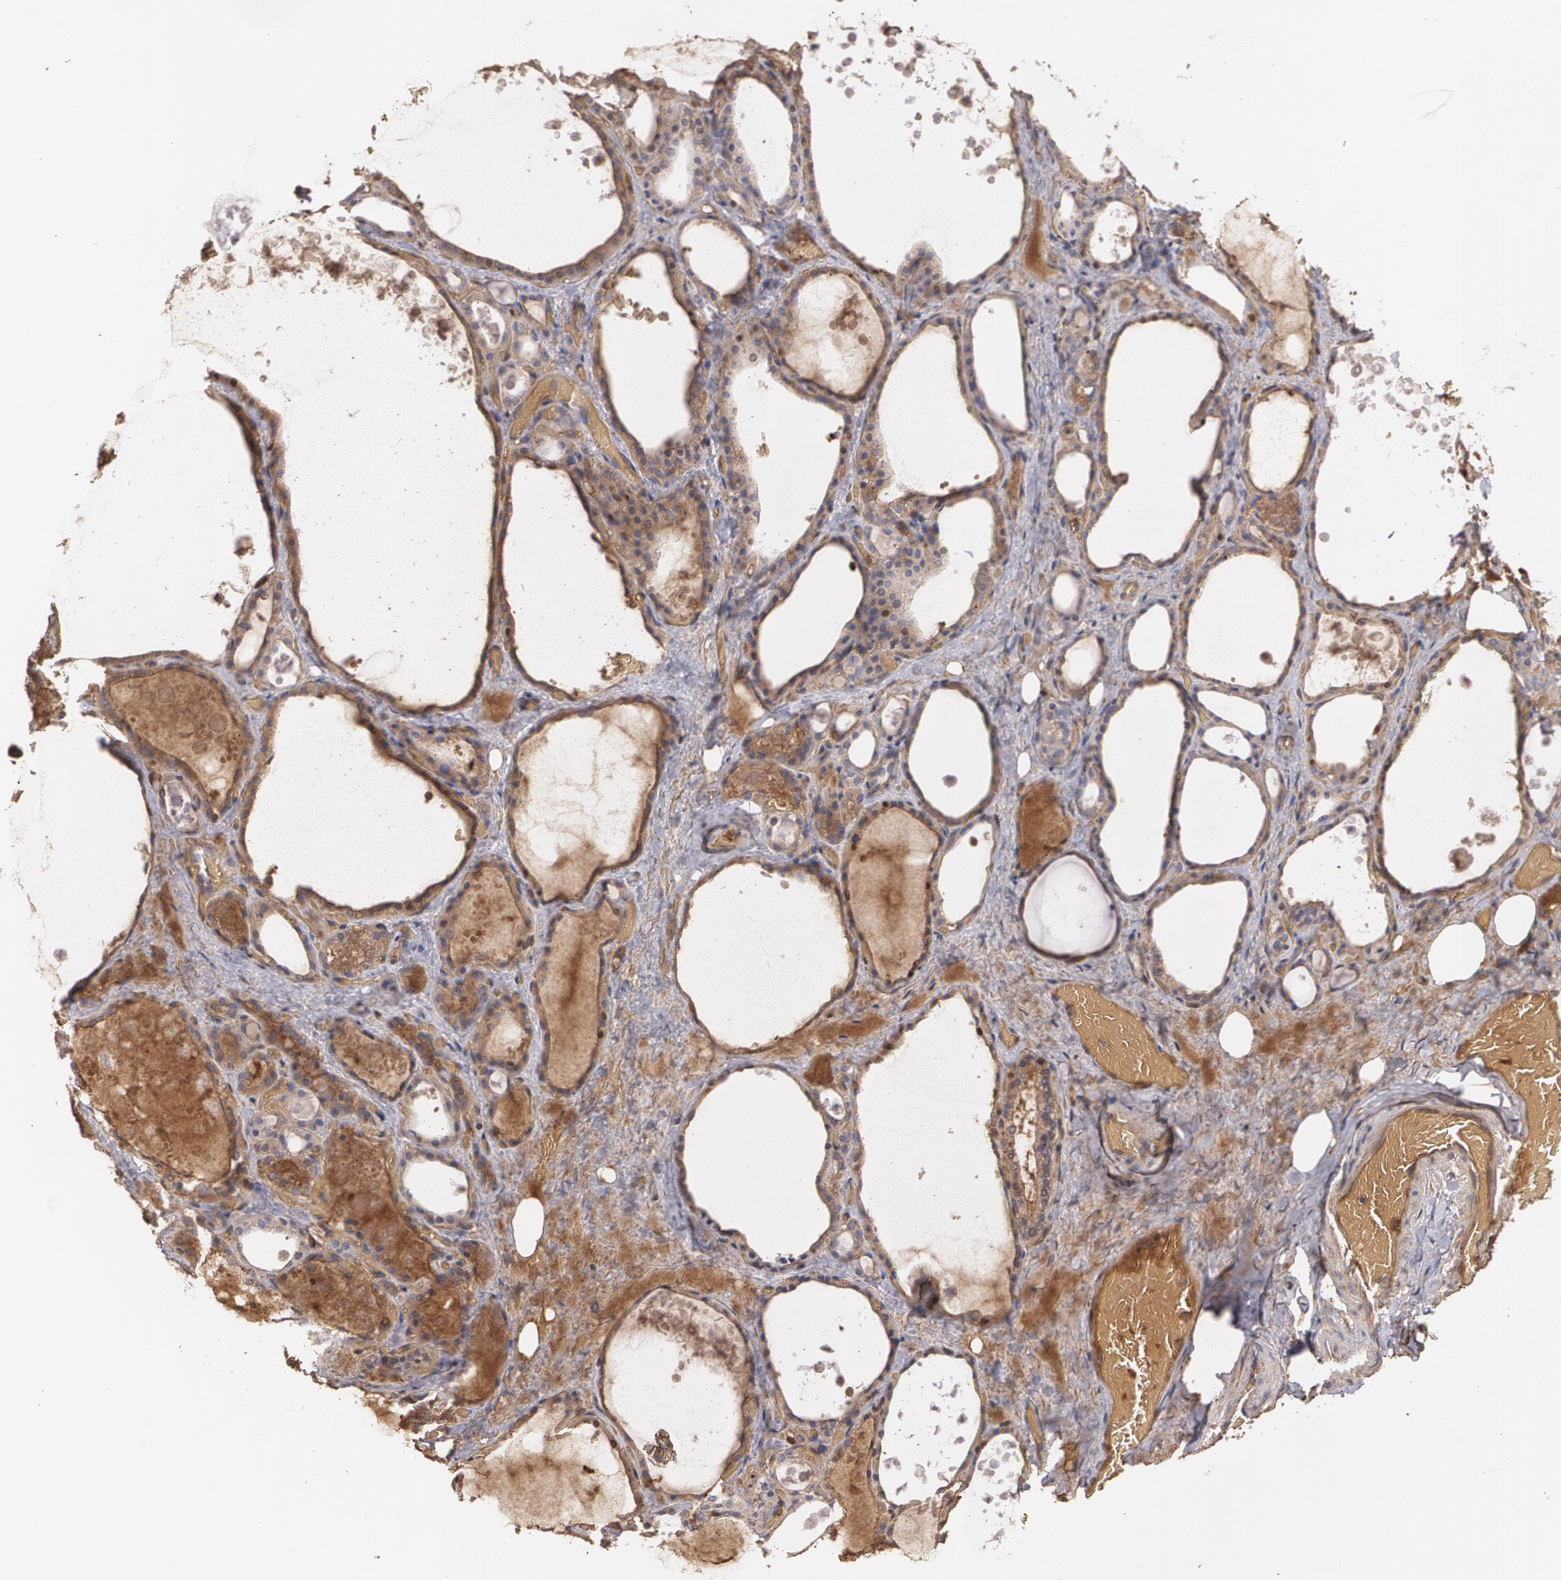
{"staining": {"intensity": "weak", "quantity": ">75%", "location": "cytoplasmic/membranous"}, "tissue": "thyroid gland", "cell_type": "Glandular cells", "image_type": "normal", "snomed": [{"axis": "morphology", "description": "Normal tissue, NOS"}, {"axis": "topography", "description": "Thyroid gland"}], "caption": "Protein expression analysis of benign thyroid gland exhibits weak cytoplasmic/membranous expression in approximately >75% of glandular cells.", "gene": "PON1", "patient": {"sex": "male", "age": 61}}